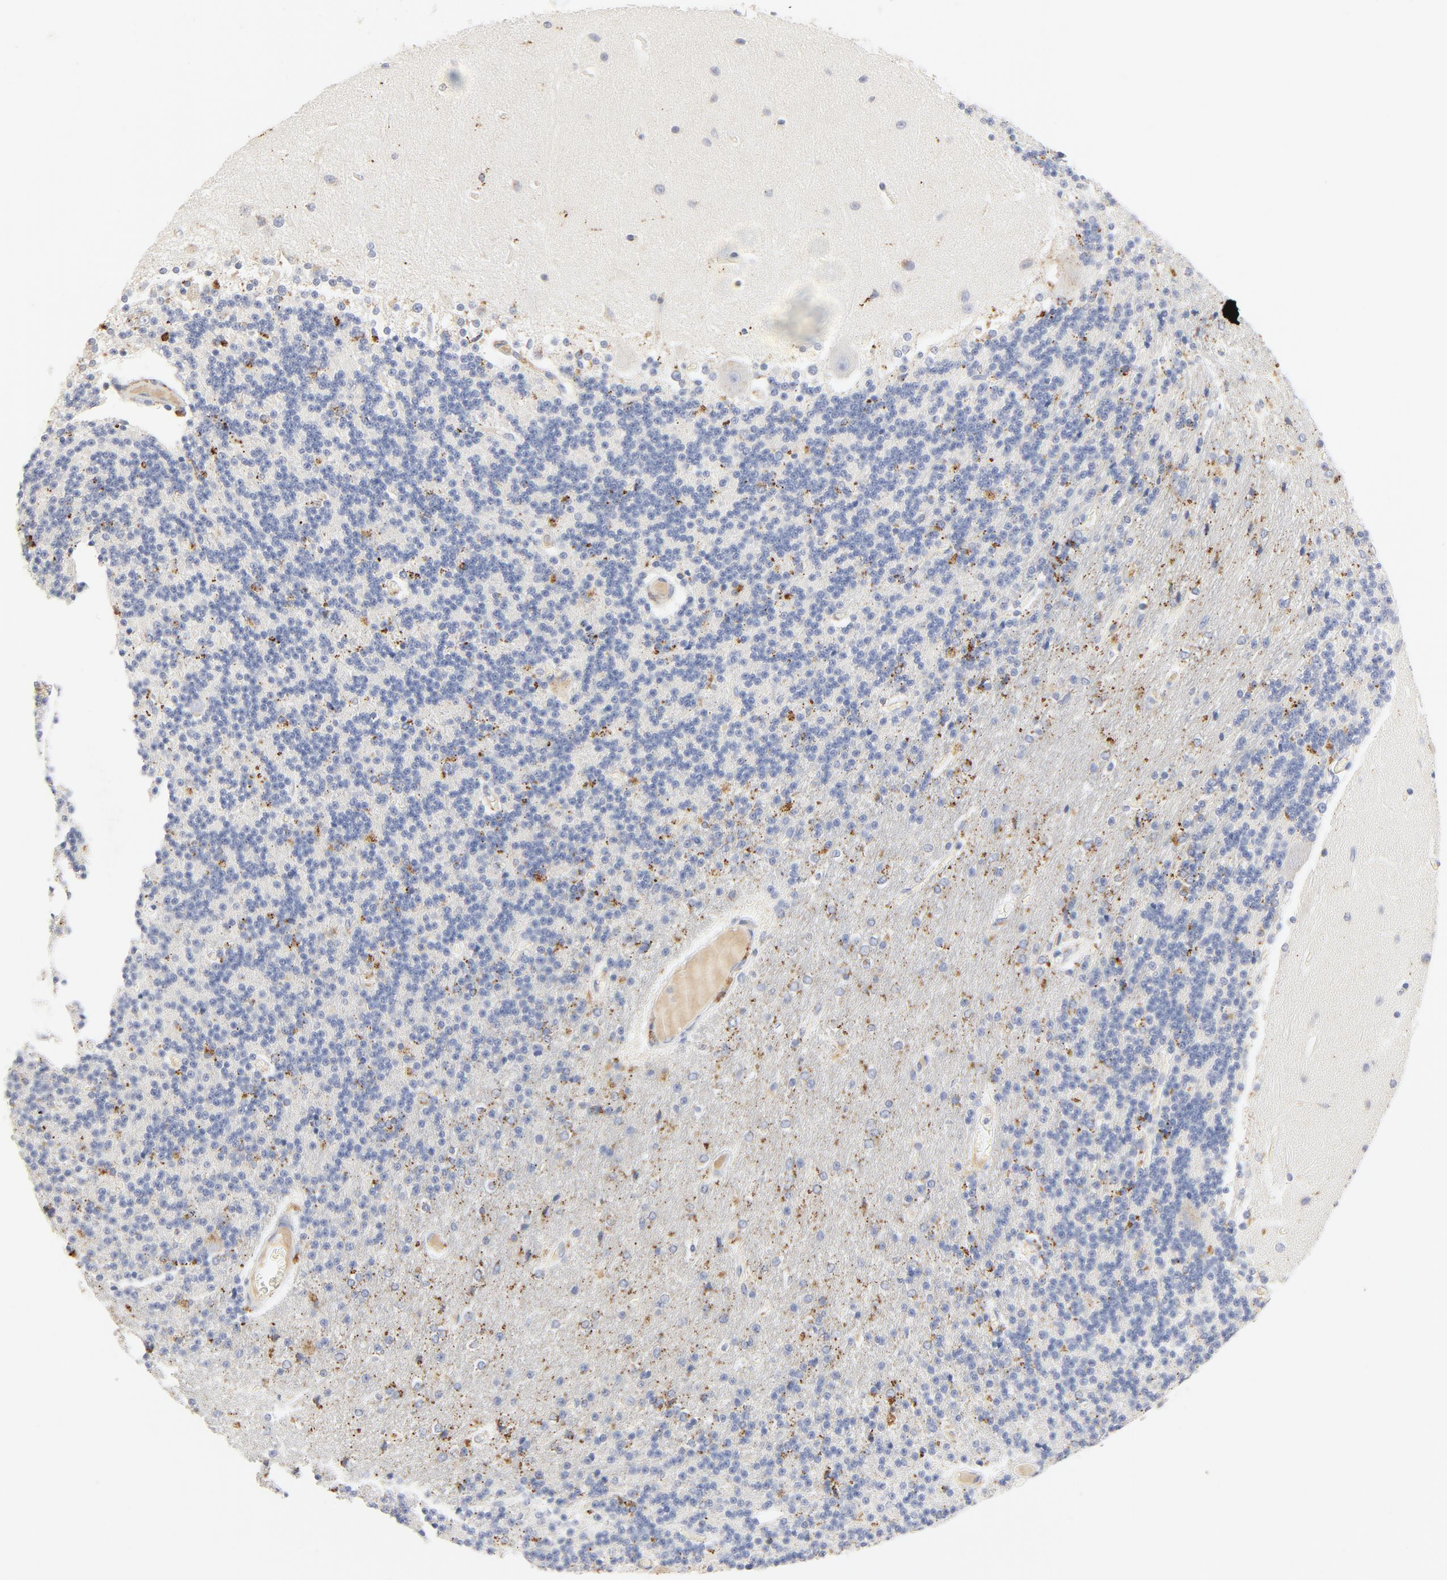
{"staining": {"intensity": "strong", "quantity": "<25%", "location": "cytoplasmic/membranous"}, "tissue": "cerebellum", "cell_type": "Cells in granular layer", "image_type": "normal", "snomed": [{"axis": "morphology", "description": "Normal tissue, NOS"}, {"axis": "topography", "description": "Cerebellum"}], "caption": "An IHC micrograph of normal tissue is shown. Protein staining in brown highlights strong cytoplasmic/membranous positivity in cerebellum within cells in granular layer.", "gene": "MAGEB17", "patient": {"sex": "female", "age": 54}}